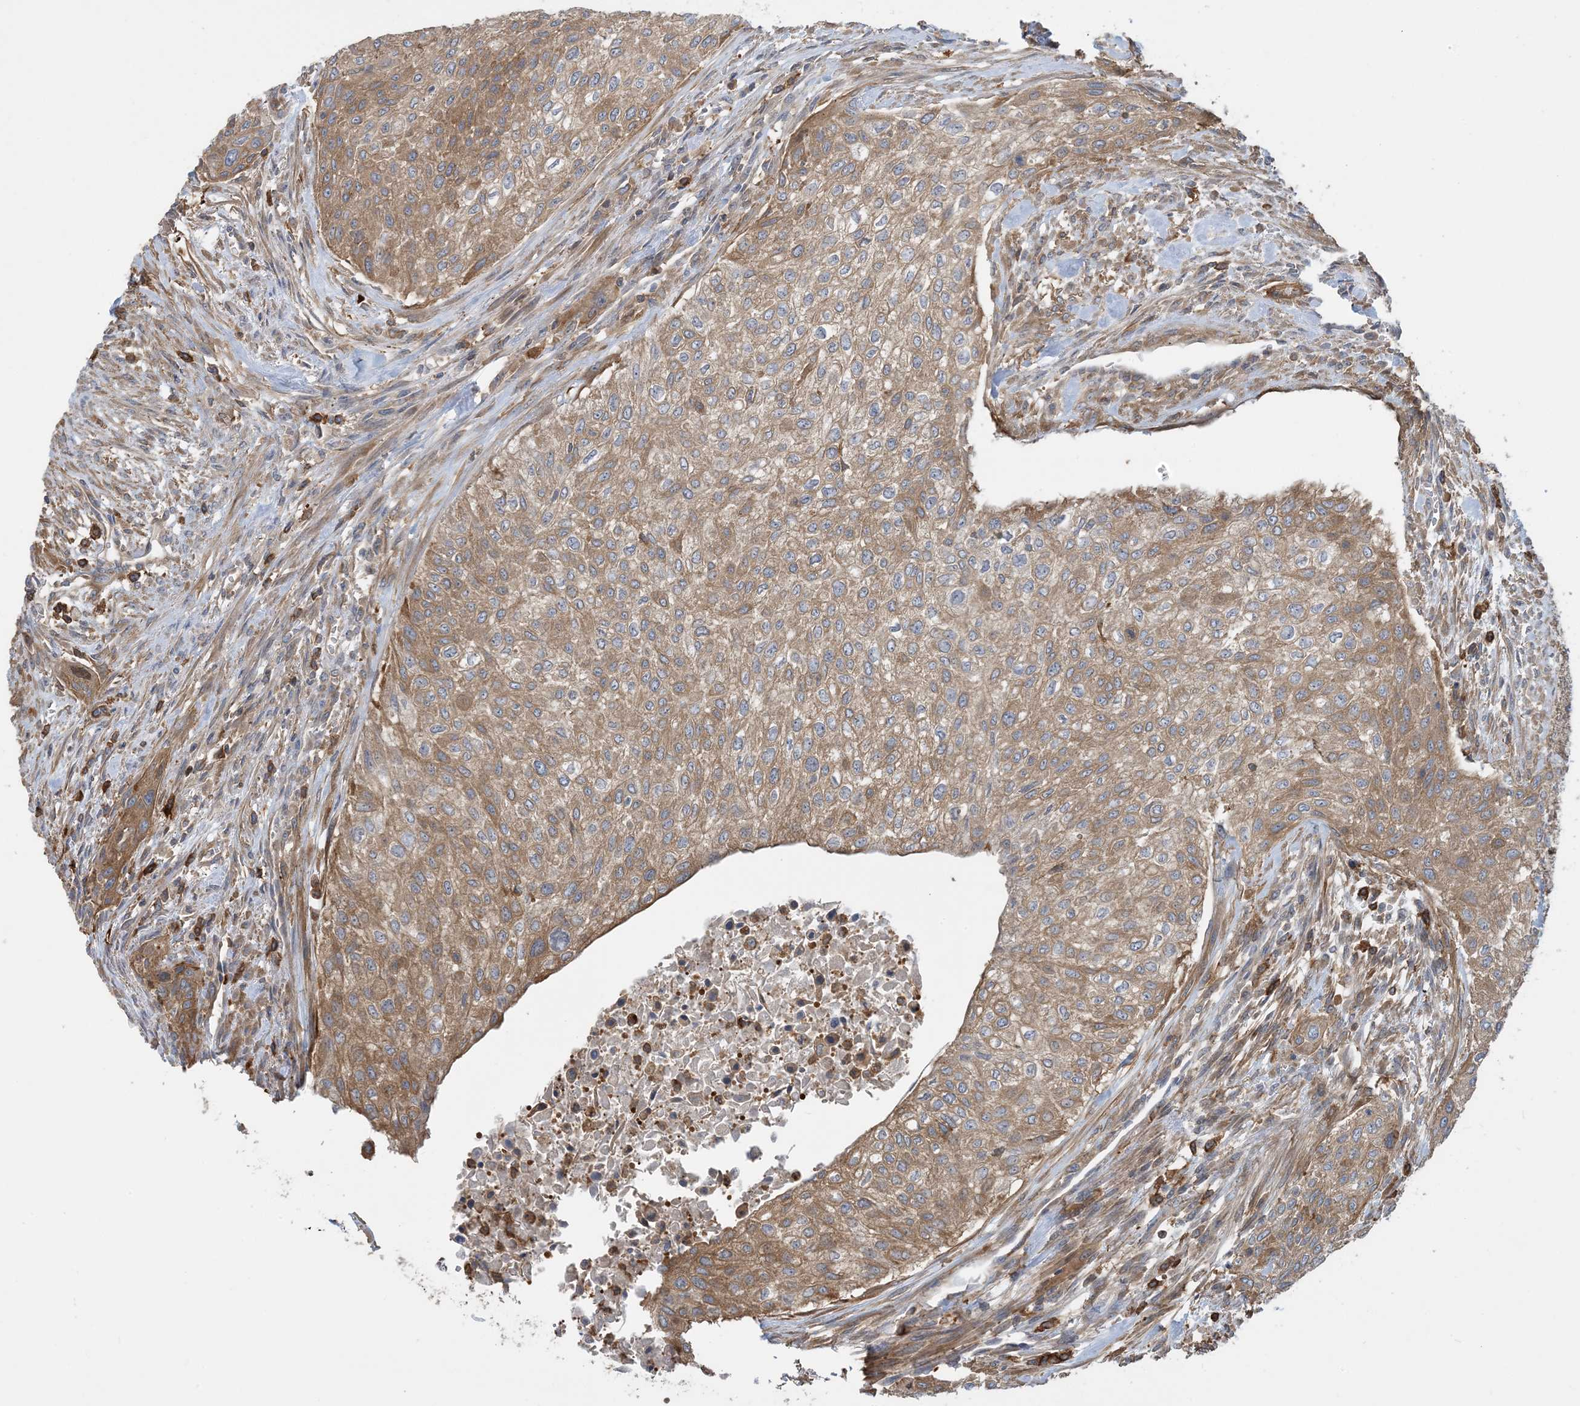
{"staining": {"intensity": "moderate", "quantity": ">75%", "location": "cytoplasmic/membranous"}, "tissue": "urothelial cancer", "cell_type": "Tumor cells", "image_type": "cancer", "snomed": [{"axis": "morphology", "description": "Urothelial carcinoma, High grade"}, {"axis": "topography", "description": "Urinary bladder"}], "caption": "A medium amount of moderate cytoplasmic/membranous positivity is present in approximately >75% of tumor cells in urothelial cancer tissue.", "gene": "SFMBT2", "patient": {"sex": "male", "age": 35}}